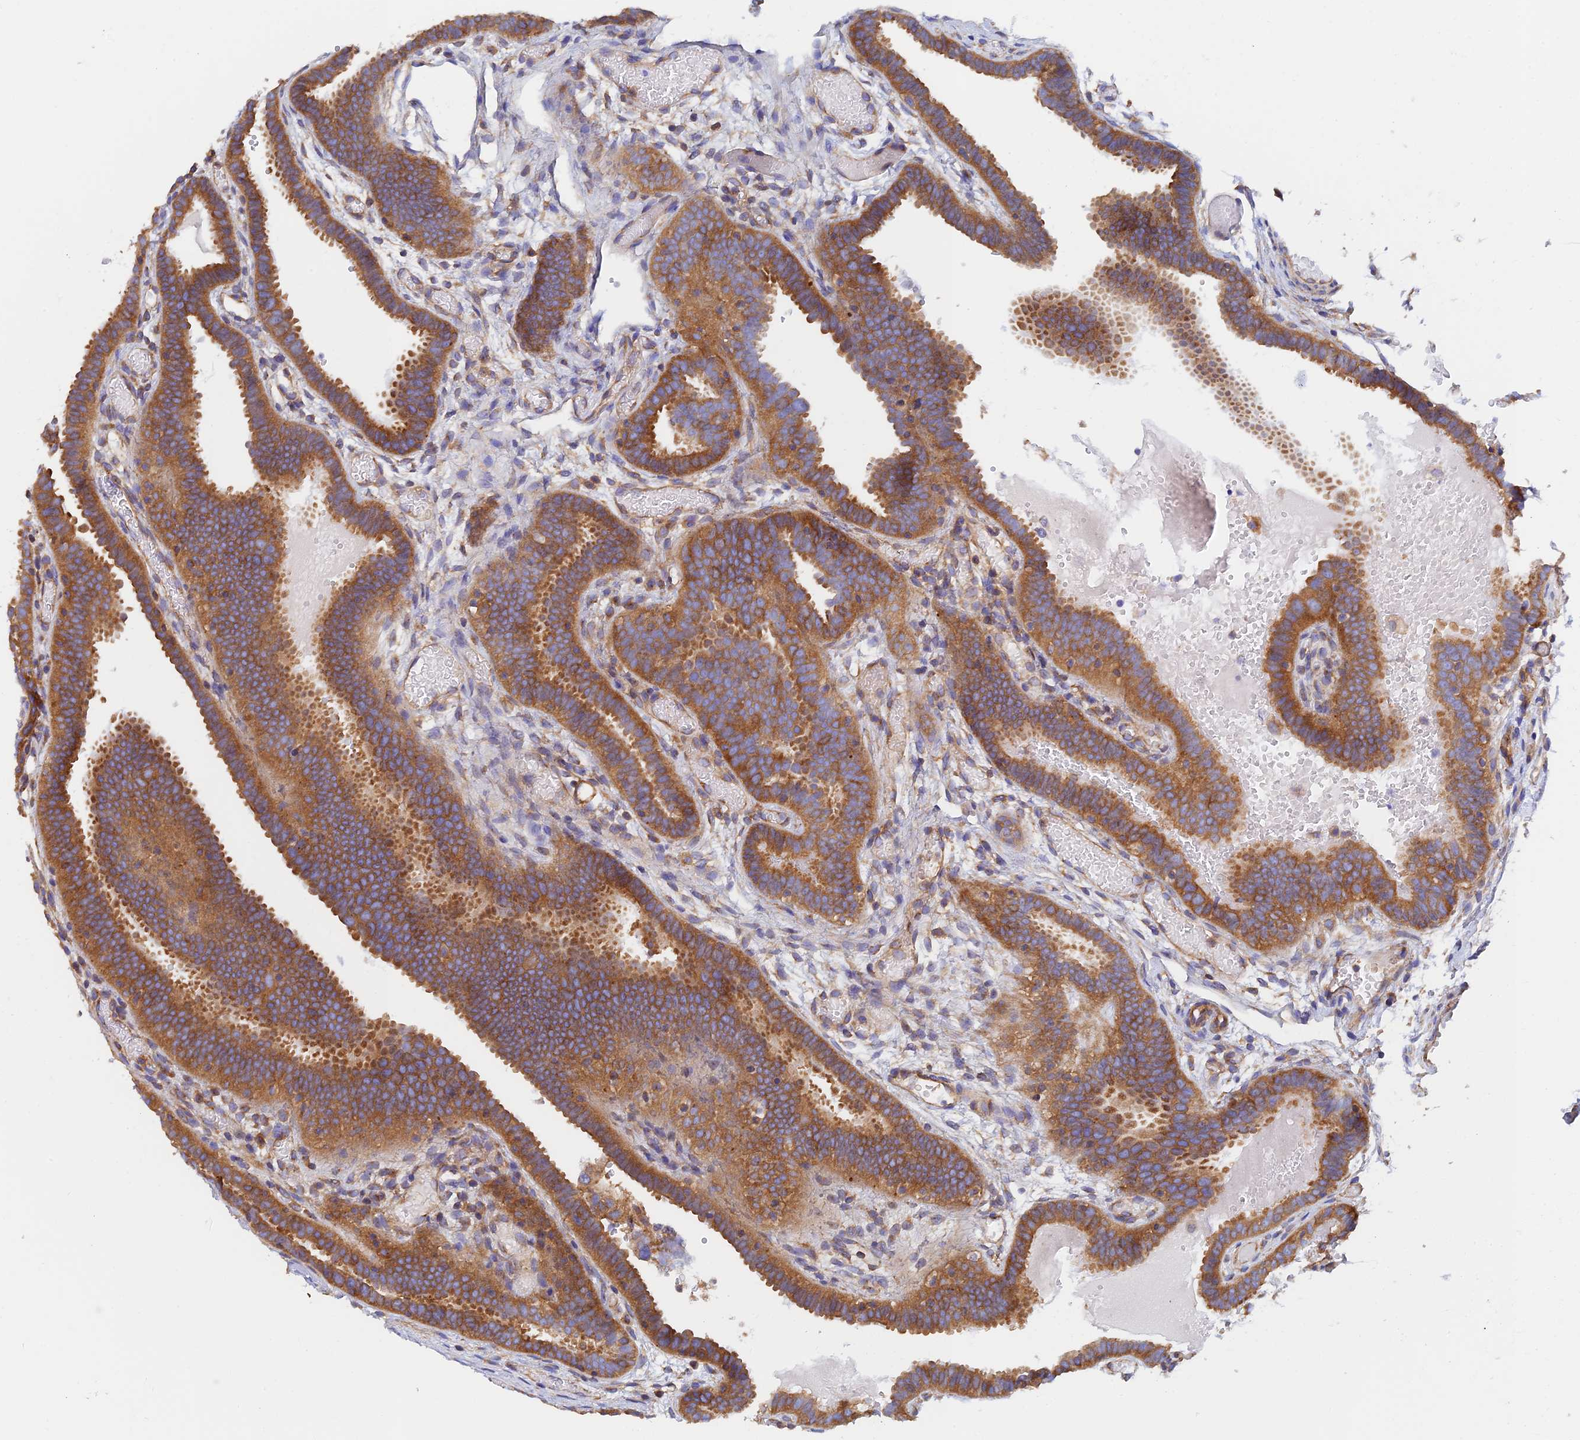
{"staining": {"intensity": "strong", "quantity": ">75%", "location": "cytoplasmic/membranous"}, "tissue": "fallopian tube", "cell_type": "Glandular cells", "image_type": "normal", "snomed": [{"axis": "morphology", "description": "Normal tissue, NOS"}, {"axis": "topography", "description": "Fallopian tube"}], "caption": "This is a histology image of immunohistochemistry (IHC) staining of benign fallopian tube, which shows strong staining in the cytoplasmic/membranous of glandular cells.", "gene": "DCTN2", "patient": {"sex": "female", "age": 37}}